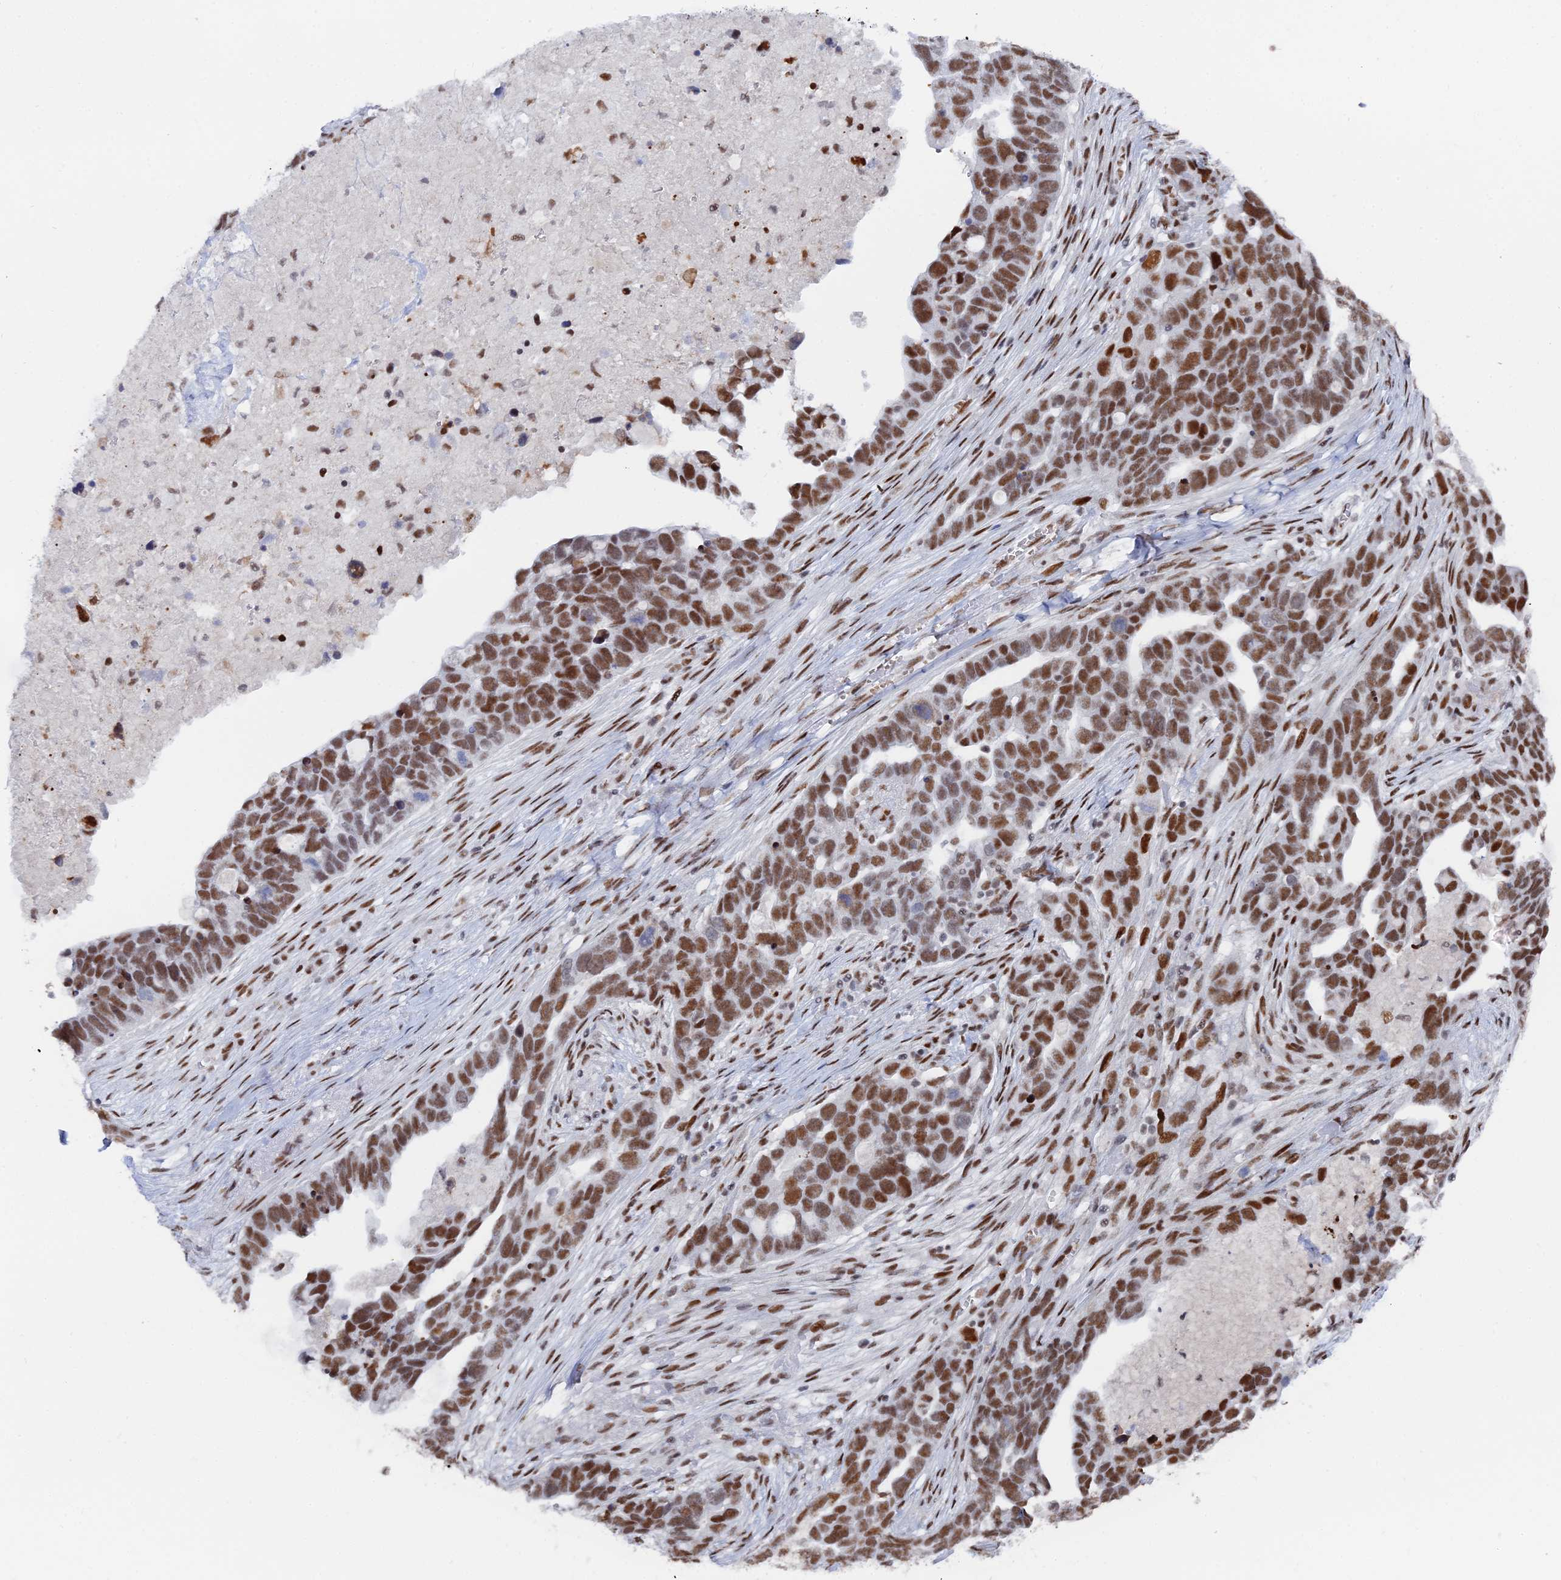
{"staining": {"intensity": "strong", "quantity": ">75%", "location": "nuclear"}, "tissue": "ovarian cancer", "cell_type": "Tumor cells", "image_type": "cancer", "snomed": [{"axis": "morphology", "description": "Cystadenocarcinoma, serous, NOS"}, {"axis": "topography", "description": "Ovary"}], "caption": "The histopathology image reveals staining of ovarian cancer, revealing strong nuclear protein expression (brown color) within tumor cells. The protein of interest is stained brown, and the nuclei are stained in blue (DAB (3,3'-diaminobenzidine) IHC with brightfield microscopy, high magnification).", "gene": "GSC2", "patient": {"sex": "female", "age": 54}}